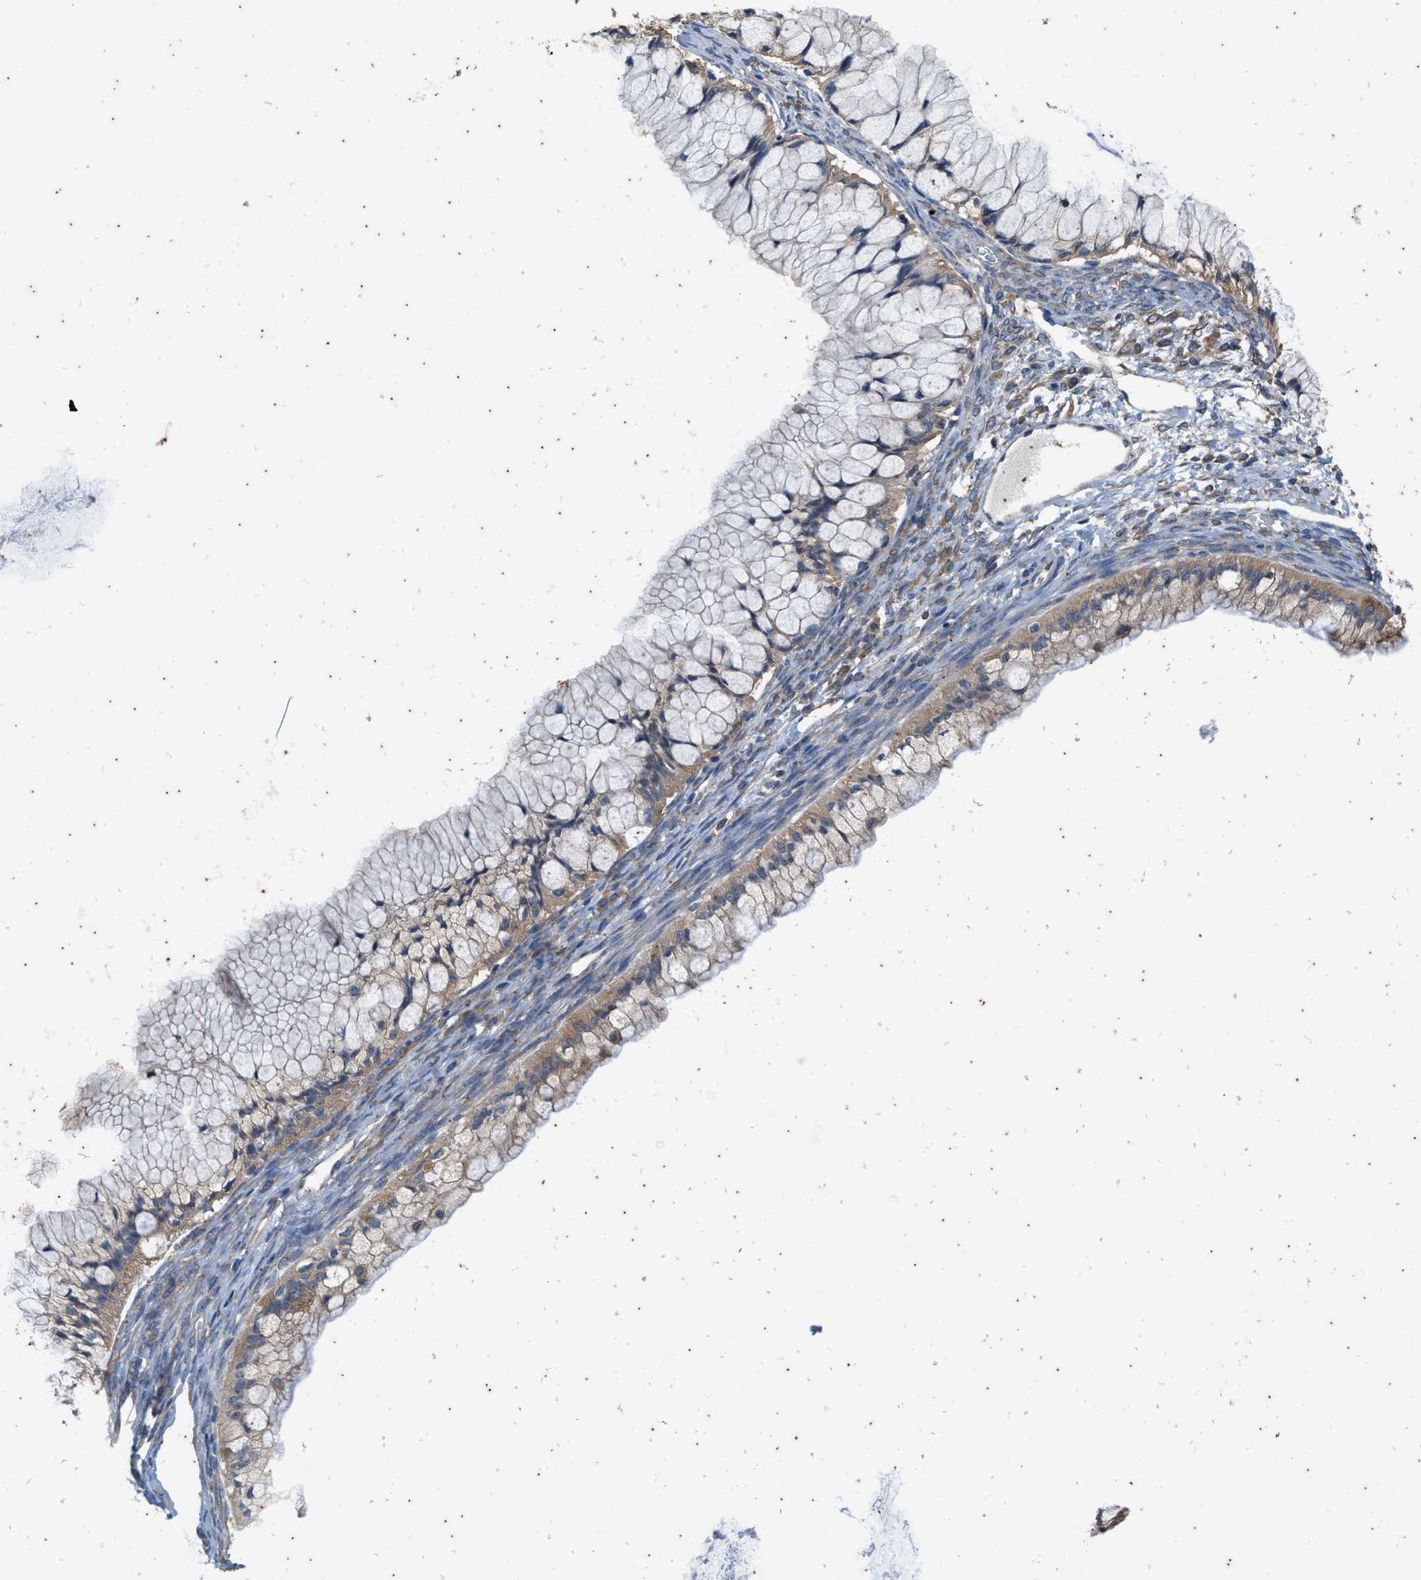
{"staining": {"intensity": "weak", "quantity": ">75%", "location": "cytoplasmic/membranous"}, "tissue": "ovarian cancer", "cell_type": "Tumor cells", "image_type": "cancer", "snomed": [{"axis": "morphology", "description": "Cystadenocarcinoma, mucinous, NOS"}, {"axis": "topography", "description": "Ovary"}], "caption": "Ovarian mucinous cystadenocarcinoma stained with a brown dye displays weak cytoplasmic/membranous positive staining in approximately >75% of tumor cells.", "gene": "COX19", "patient": {"sex": "female", "age": 57}}